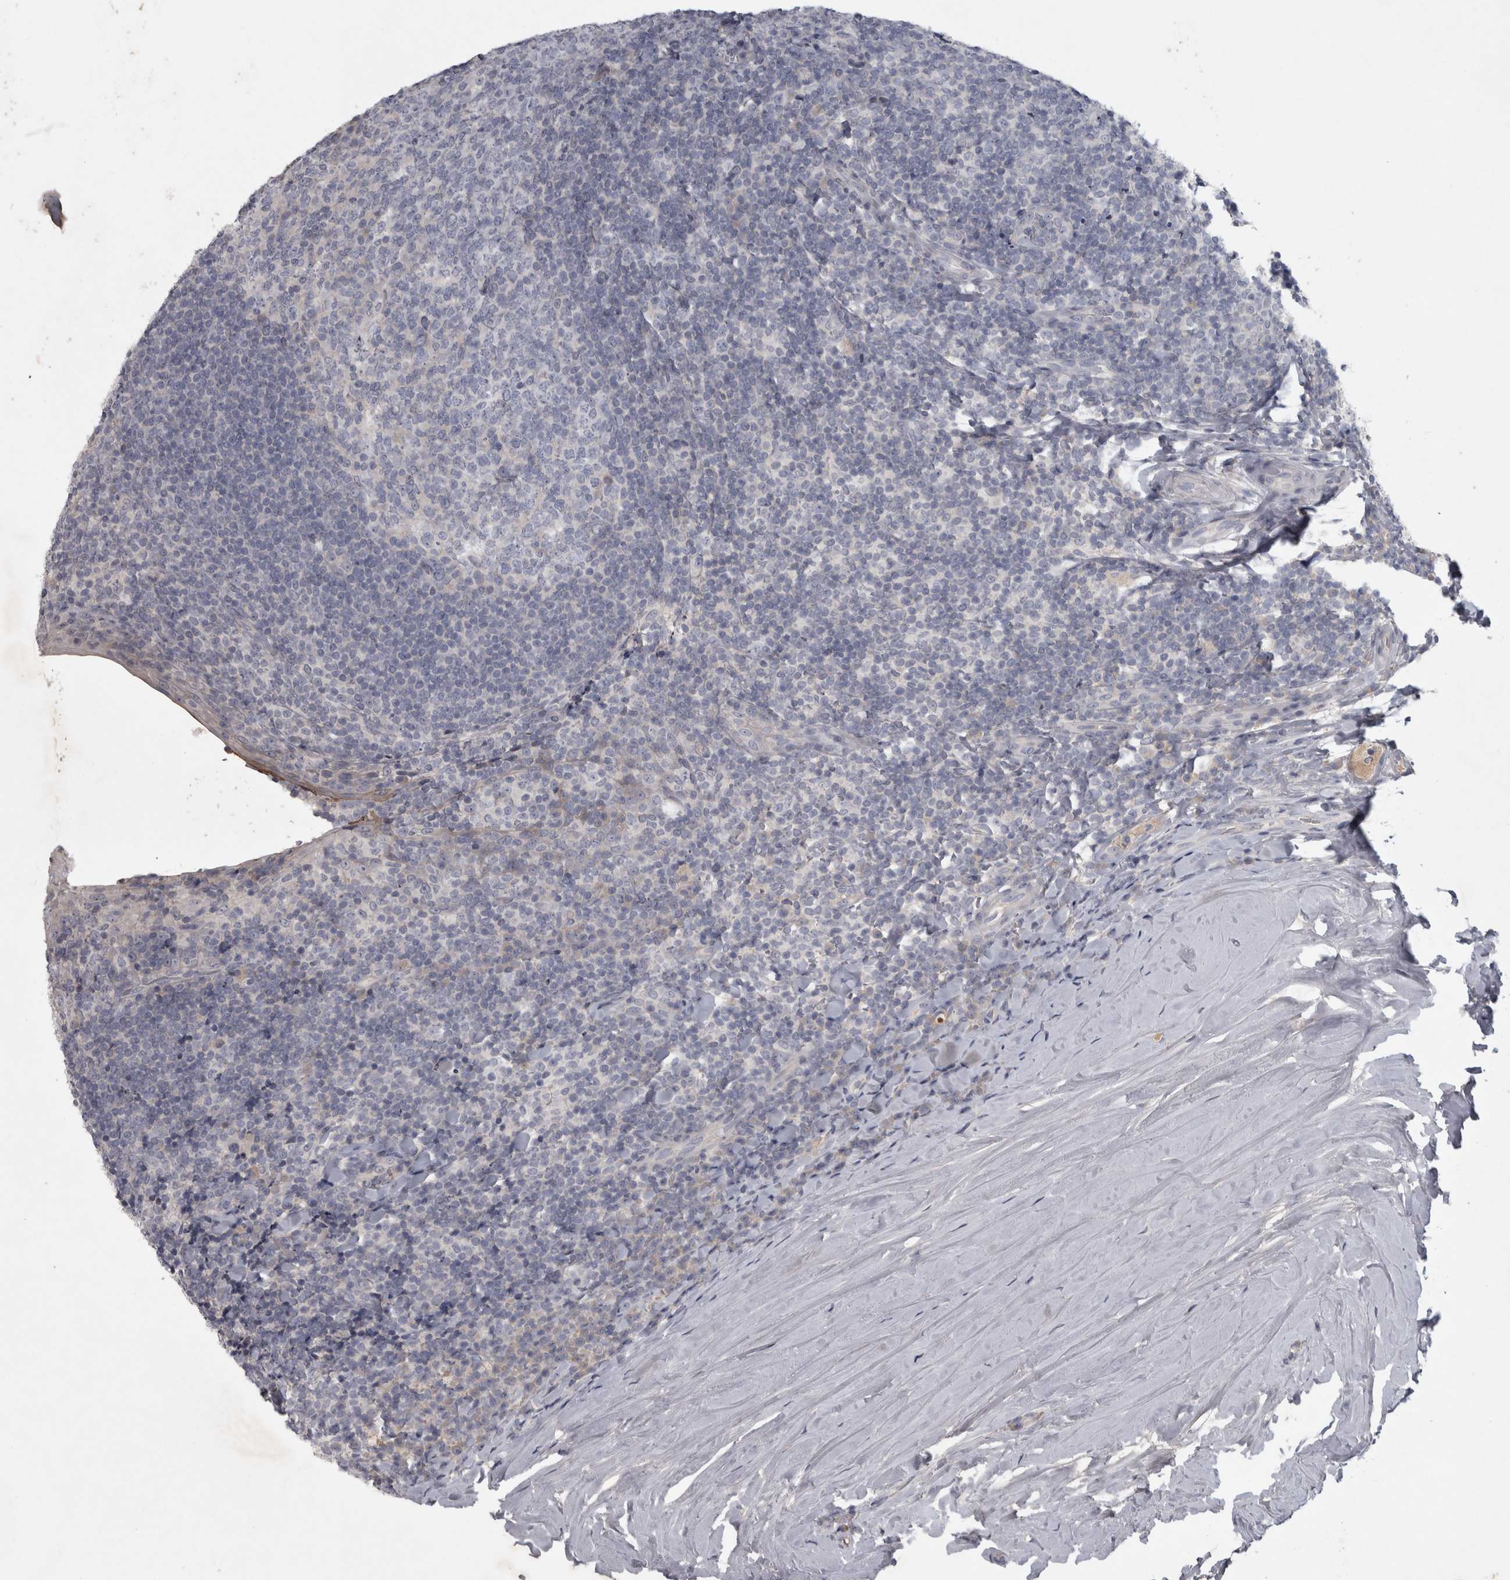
{"staining": {"intensity": "negative", "quantity": "none", "location": "none"}, "tissue": "tonsil", "cell_type": "Germinal center cells", "image_type": "normal", "snomed": [{"axis": "morphology", "description": "Normal tissue, NOS"}, {"axis": "topography", "description": "Tonsil"}], "caption": "DAB immunohistochemical staining of normal human tonsil demonstrates no significant staining in germinal center cells. (DAB immunohistochemistry (IHC) visualized using brightfield microscopy, high magnification).", "gene": "ENPP7", "patient": {"sex": "male", "age": 37}}